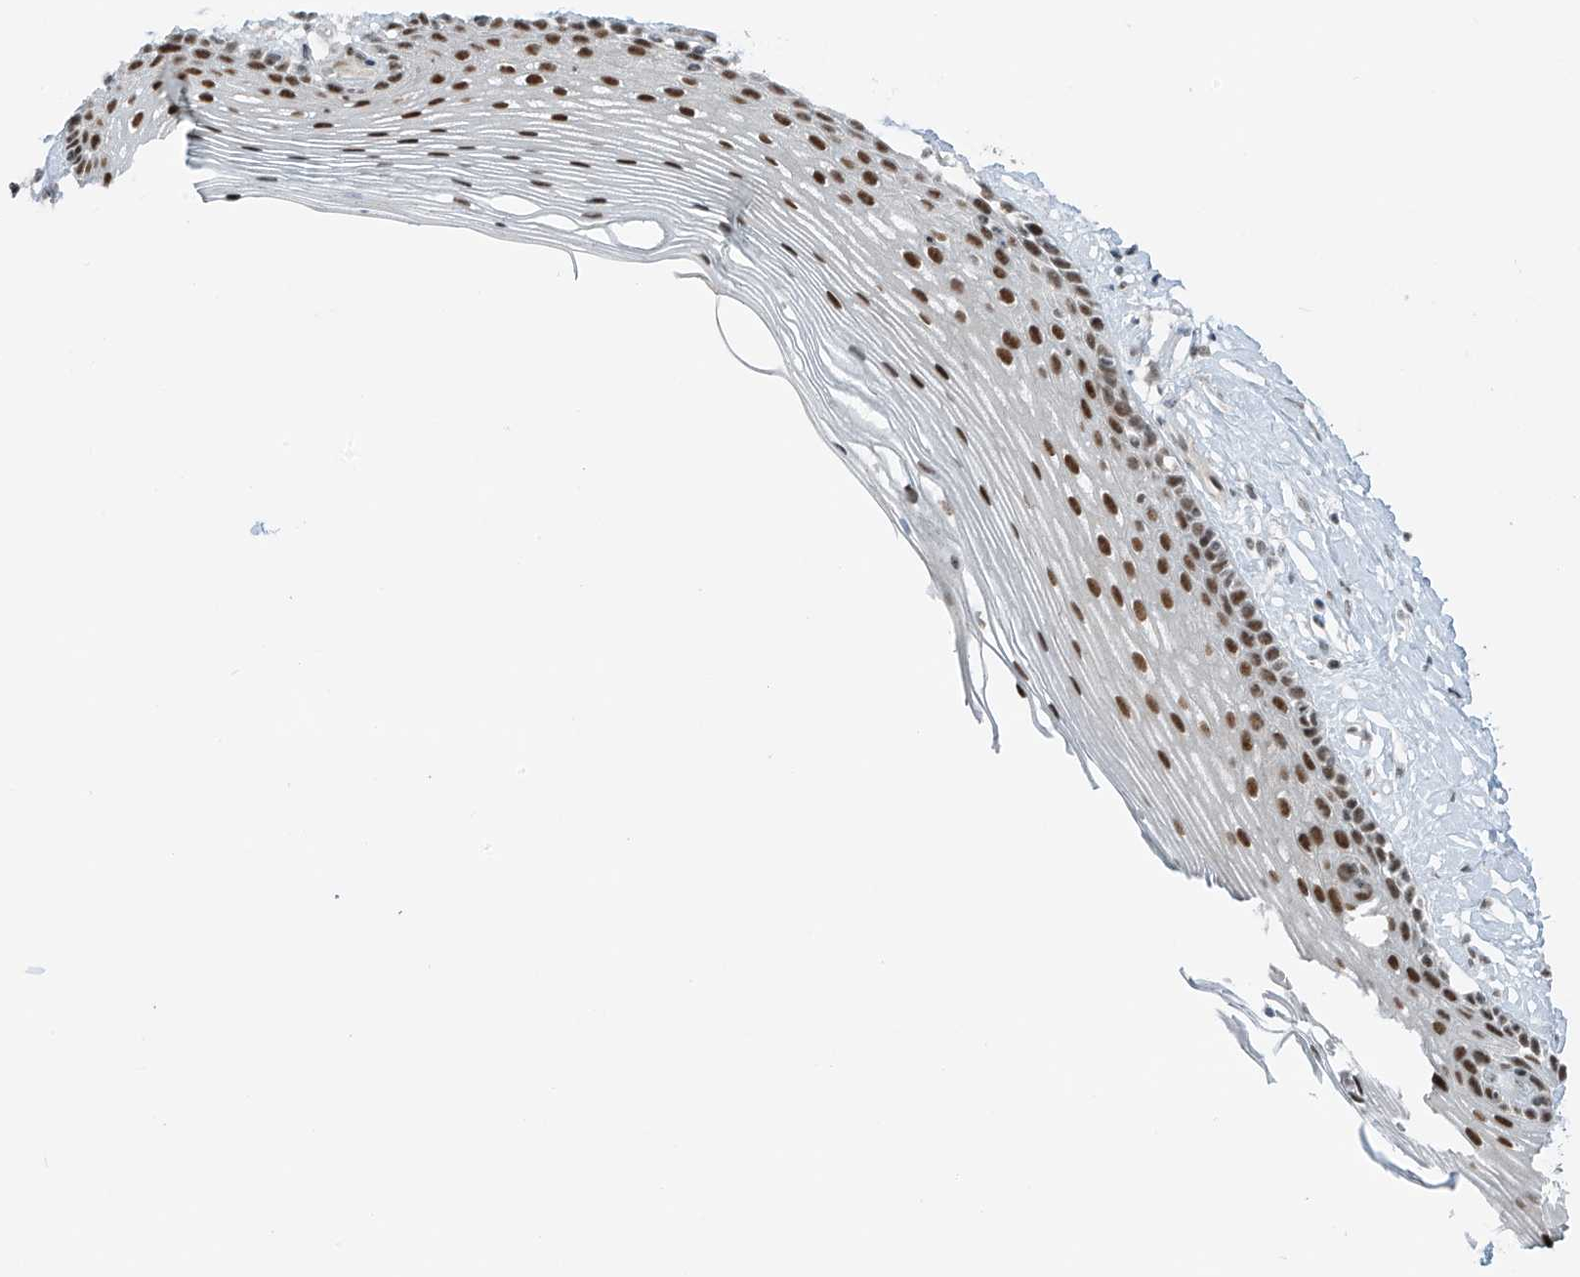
{"staining": {"intensity": "moderate", "quantity": ">75%", "location": "nuclear"}, "tissue": "vagina", "cell_type": "Squamous epithelial cells", "image_type": "normal", "snomed": [{"axis": "morphology", "description": "Normal tissue, NOS"}, {"axis": "topography", "description": "Vagina"}], "caption": "Squamous epithelial cells show moderate nuclear expression in approximately >75% of cells in benign vagina.", "gene": "WRNIP1", "patient": {"sex": "female", "age": 46}}